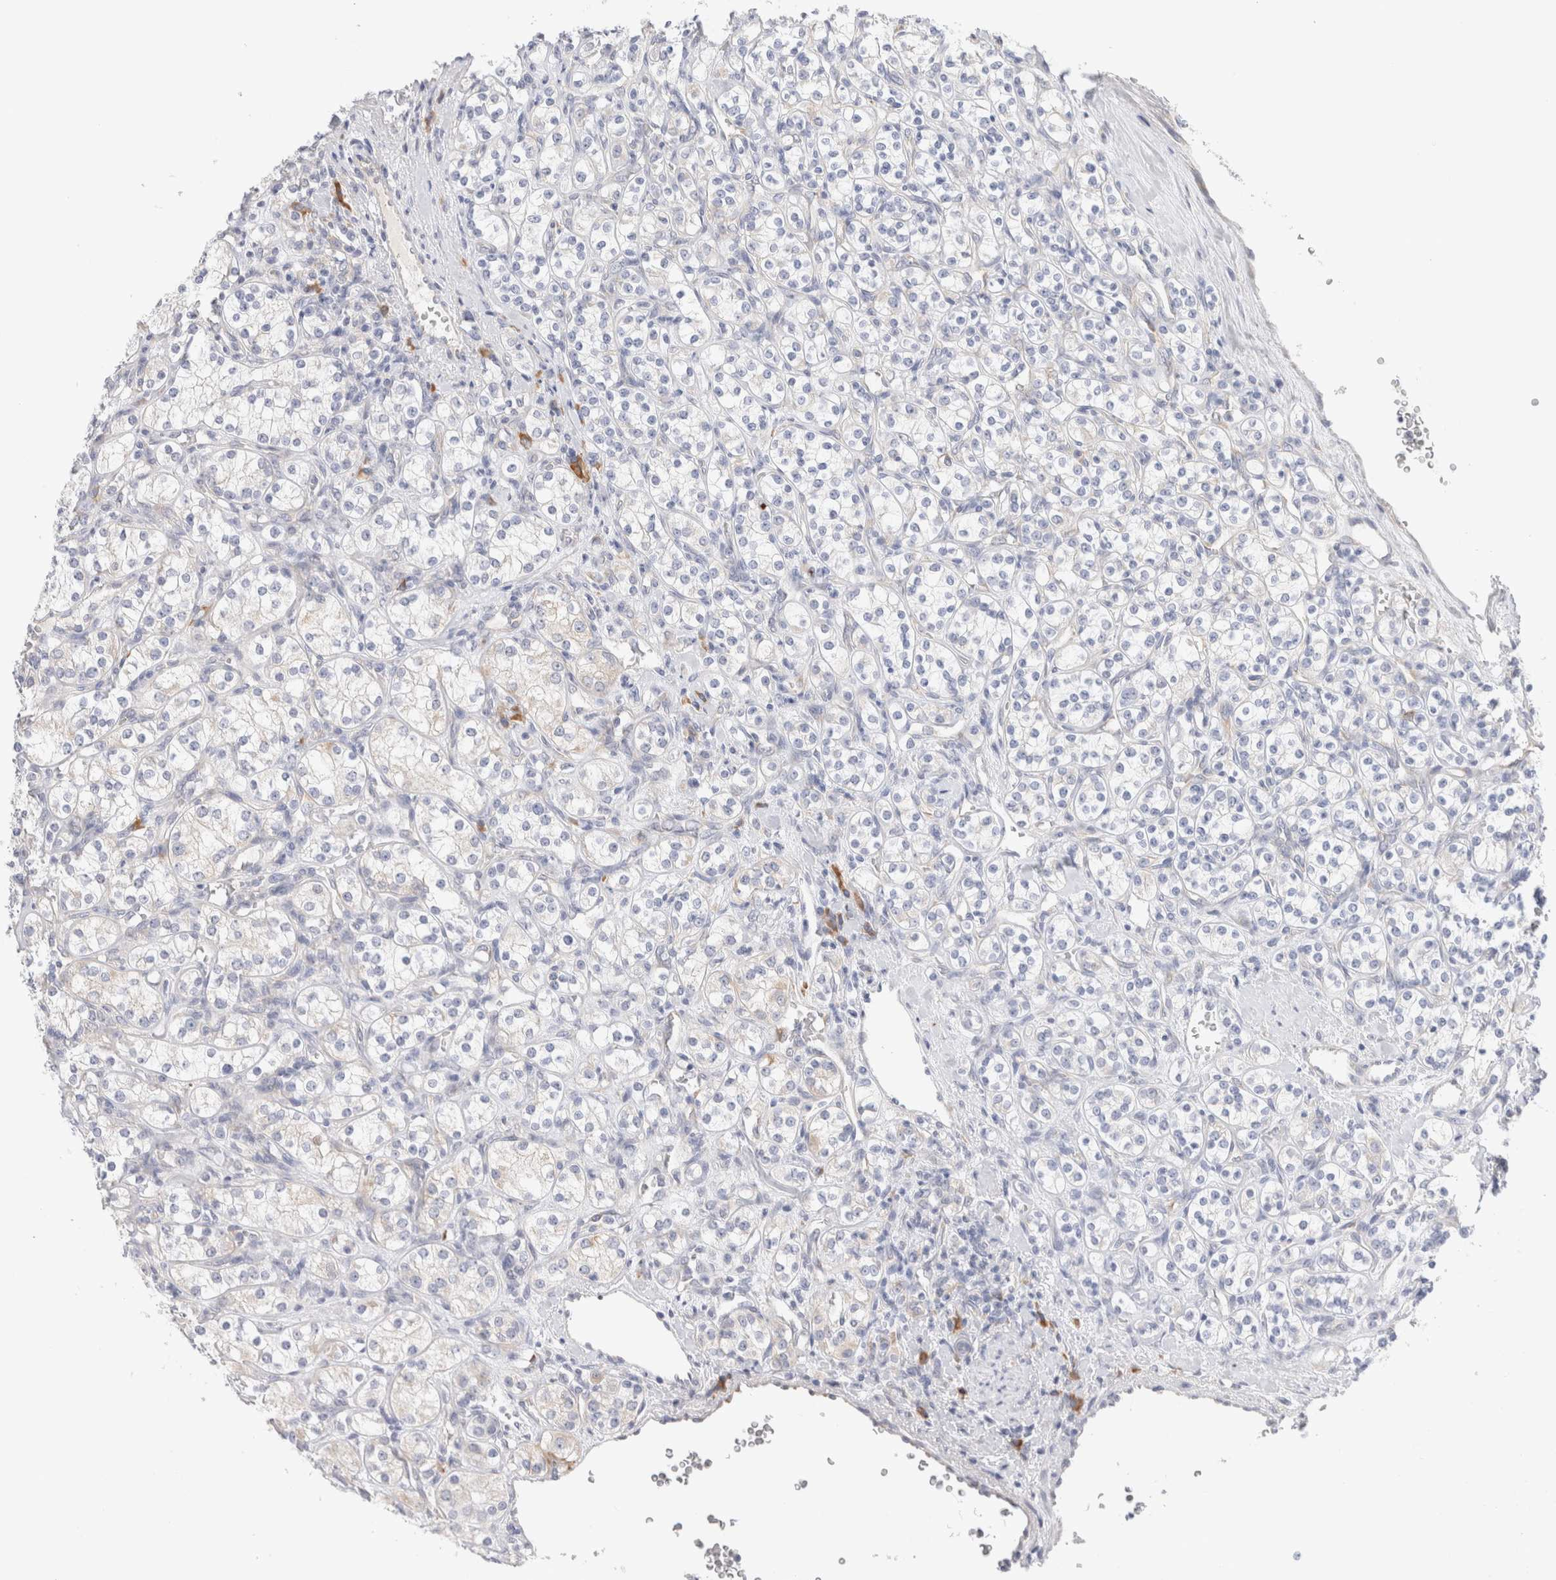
{"staining": {"intensity": "negative", "quantity": "none", "location": "none"}, "tissue": "renal cancer", "cell_type": "Tumor cells", "image_type": "cancer", "snomed": [{"axis": "morphology", "description": "Adenocarcinoma, NOS"}, {"axis": "topography", "description": "Kidney"}], "caption": "DAB immunohistochemical staining of adenocarcinoma (renal) shows no significant expression in tumor cells.", "gene": "CSK", "patient": {"sex": "male", "age": 77}}